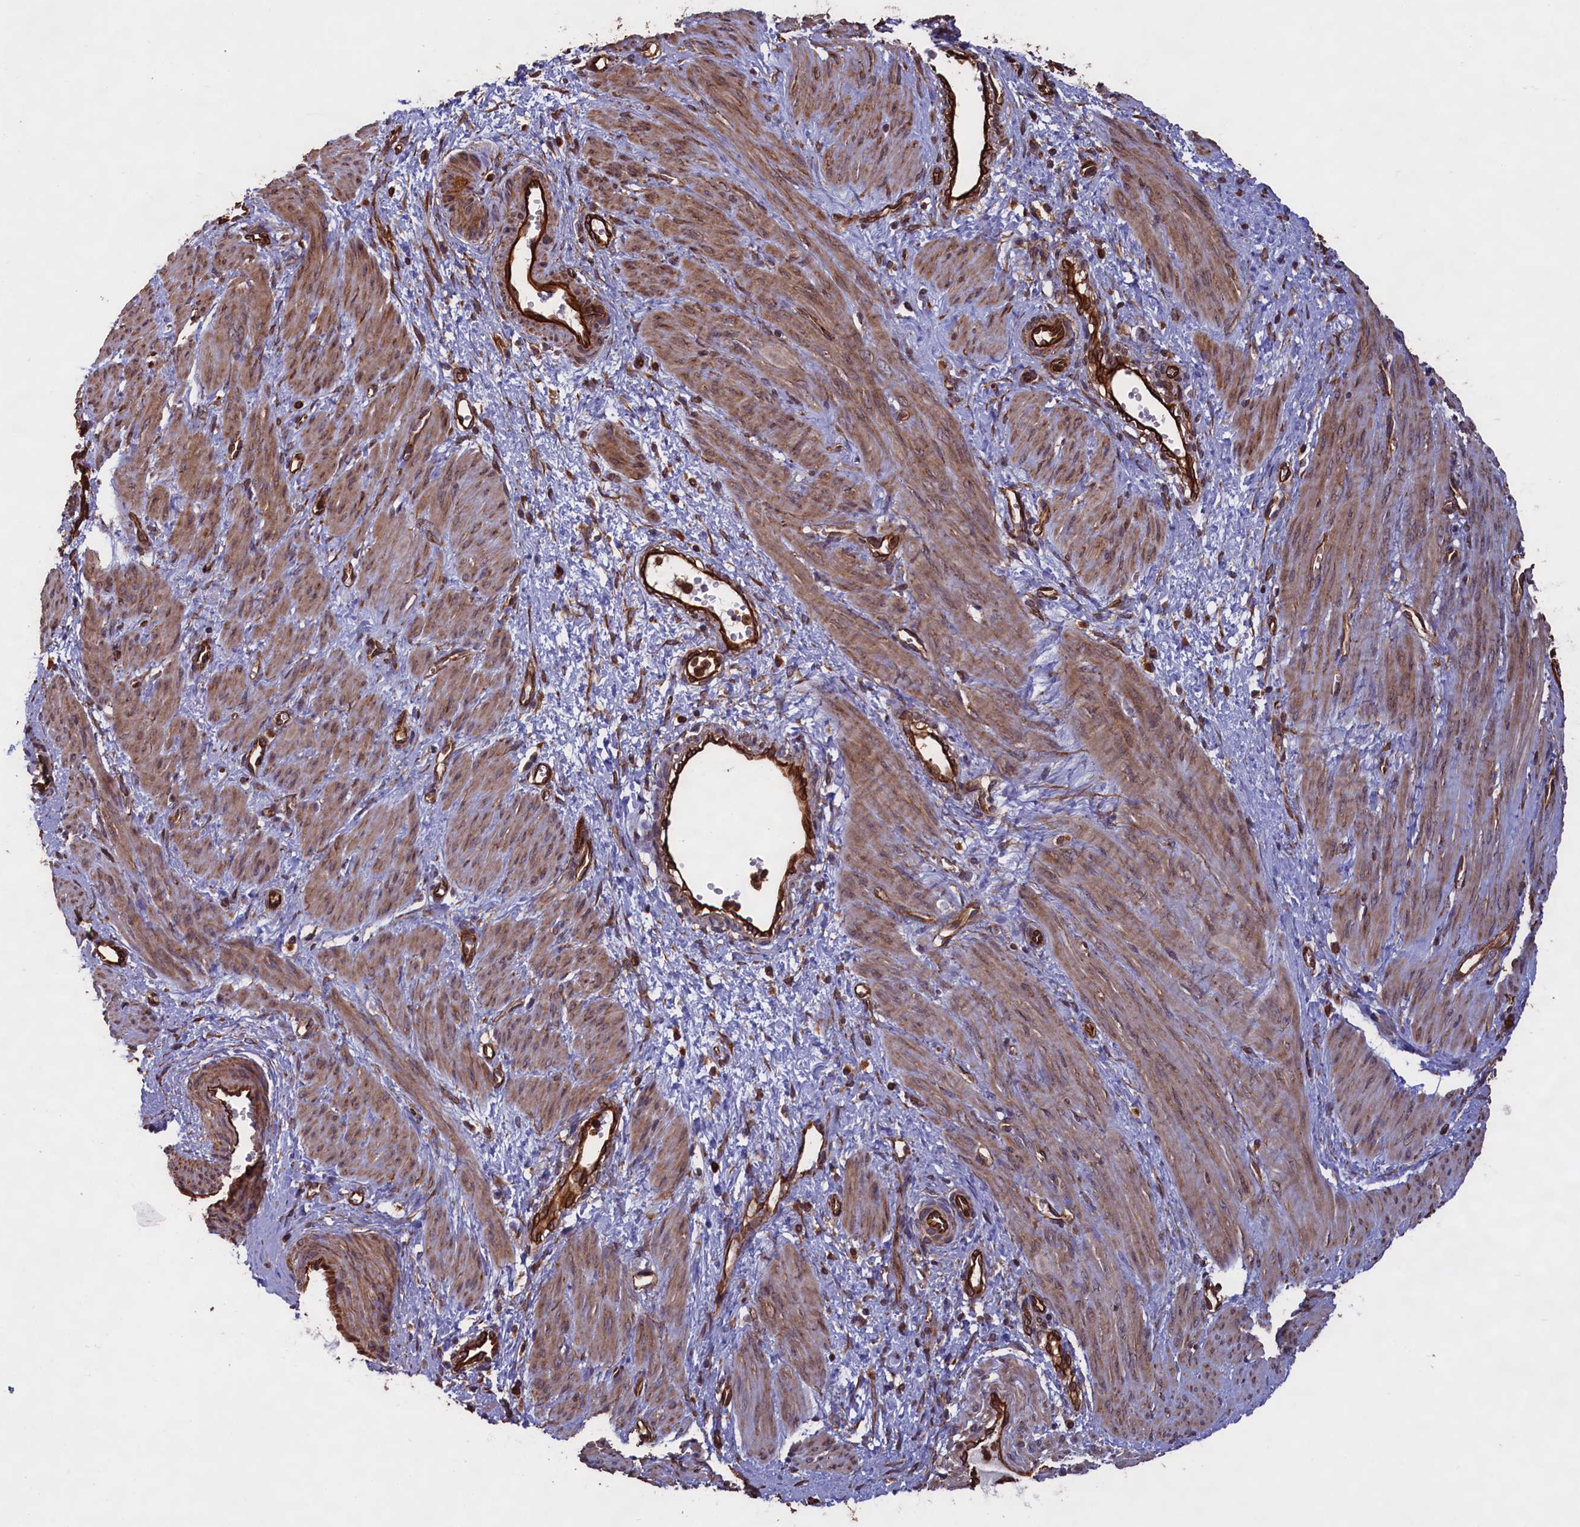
{"staining": {"intensity": "moderate", "quantity": ">75%", "location": "cytoplasmic/membranous"}, "tissue": "smooth muscle", "cell_type": "Smooth muscle cells", "image_type": "normal", "snomed": [{"axis": "morphology", "description": "Normal tissue, NOS"}, {"axis": "topography", "description": "Endometrium"}], "caption": "Smooth muscle stained with immunohistochemistry exhibits moderate cytoplasmic/membranous staining in about >75% of smooth muscle cells. Immunohistochemistry stains the protein in brown and the nuclei are stained blue.", "gene": "CCDC124", "patient": {"sex": "female", "age": 33}}